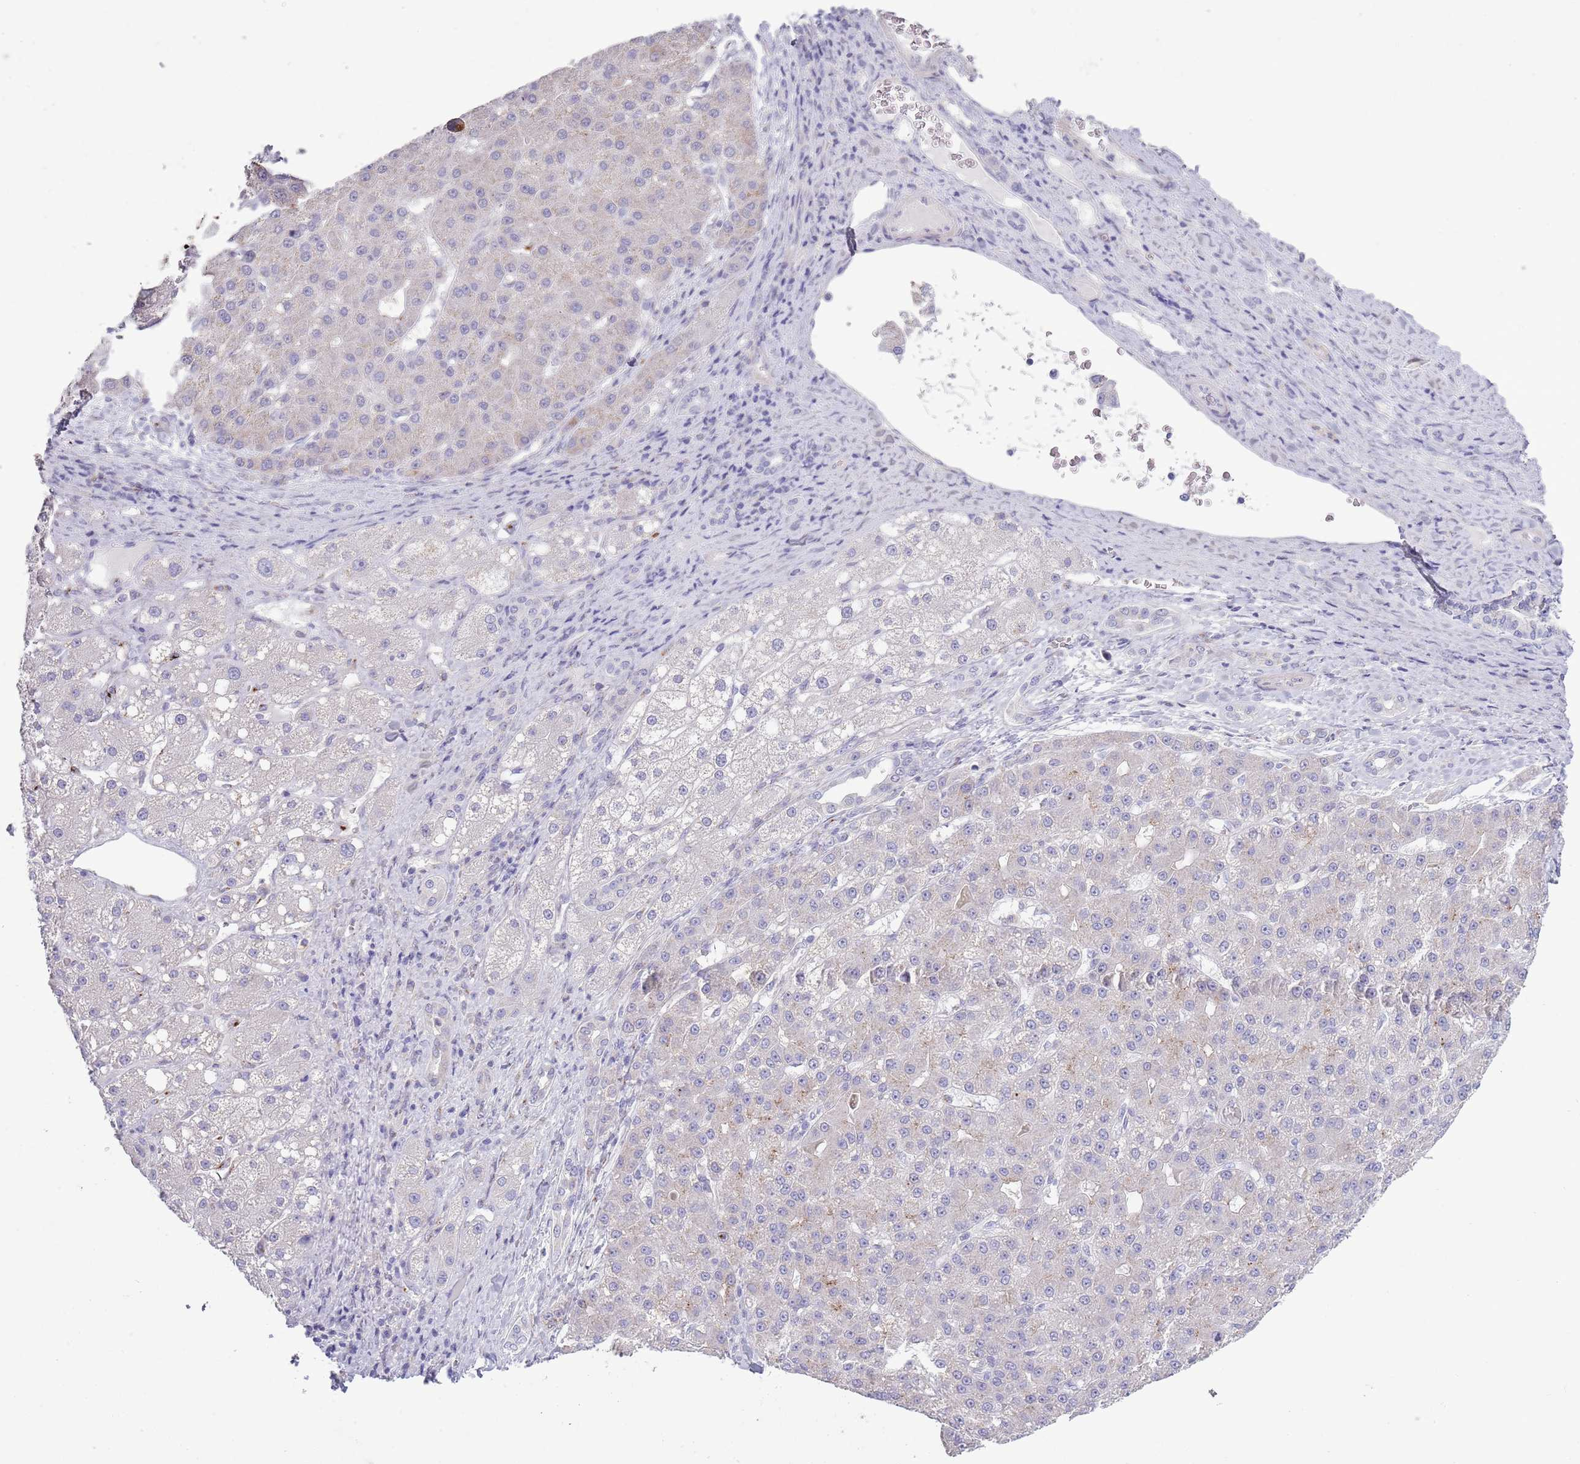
{"staining": {"intensity": "negative", "quantity": "none", "location": "none"}, "tissue": "liver cancer", "cell_type": "Tumor cells", "image_type": "cancer", "snomed": [{"axis": "morphology", "description": "Carcinoma, Hepatocellular, NOS"}, {"axis": "topography", "description": "Liver"}], "caption": "The image reveals no significant positivity in tumor cells of liver hepatocellular carcinoma.", "gene": "ACSBG1", "patient": {"sex": "male", "age": 67}}